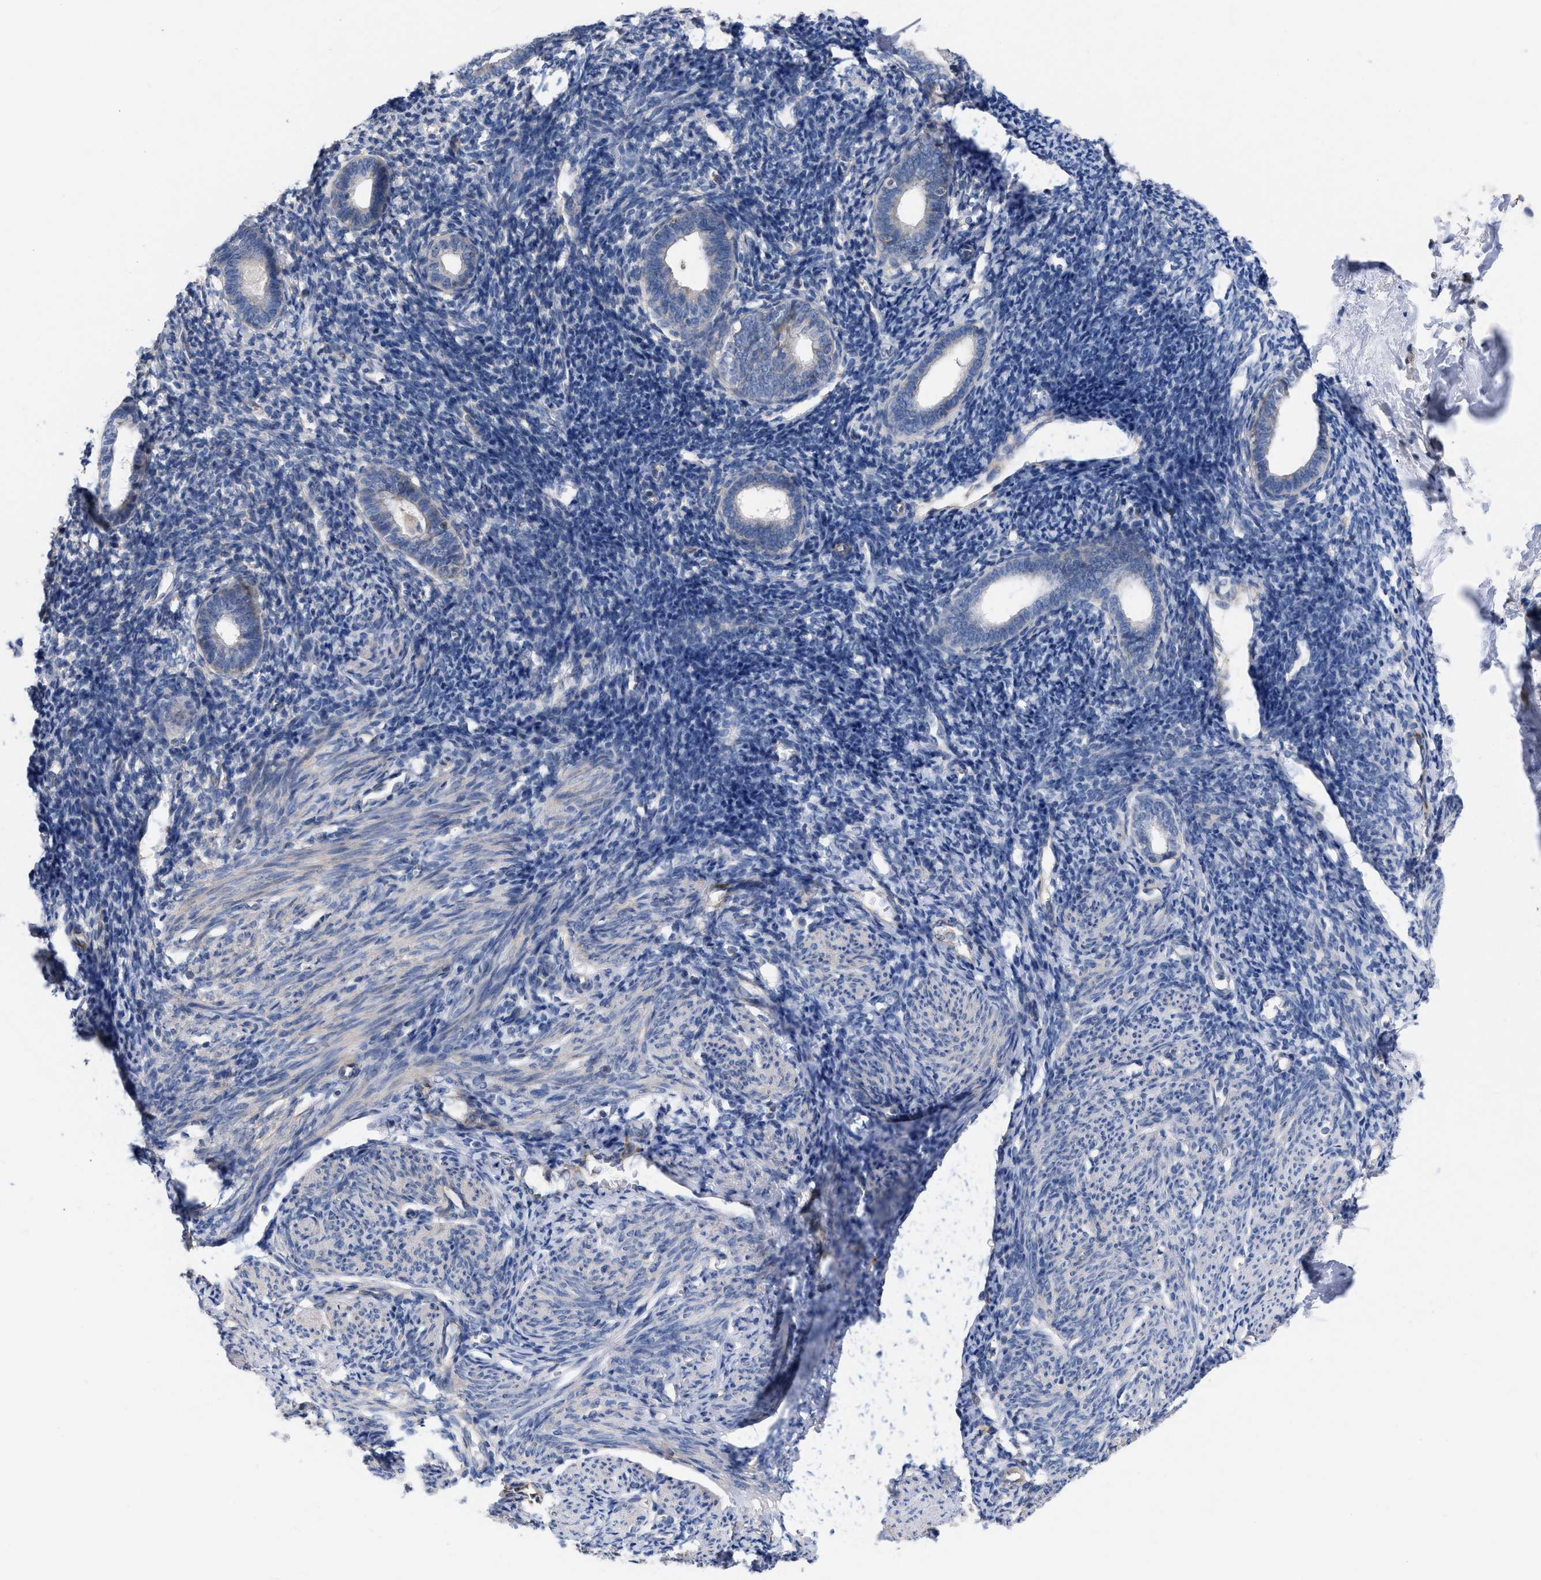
{"staining": {"intensity": "weak", "quantity": "<25%", "location": "cytoplasmic/membranous"}, "tissue": "endometrium", "cell_type": "Cells in endometrial stroma", "image_type": "normal", "snomed": [{"axis": "morphology", "description": "Normal tissue, NOS"}, {"axis": "morphology", "description": "Adenocarcinoma, NOS"}, {"axis": "topography", "description": "Endometrium"}], "caption": "A photomicrograph of endometrium stained for a protein displays no brown staining in cells in endometrial stroma.", "gene": "TMEM131", "patient": {"sex": "female", "age": 57}}